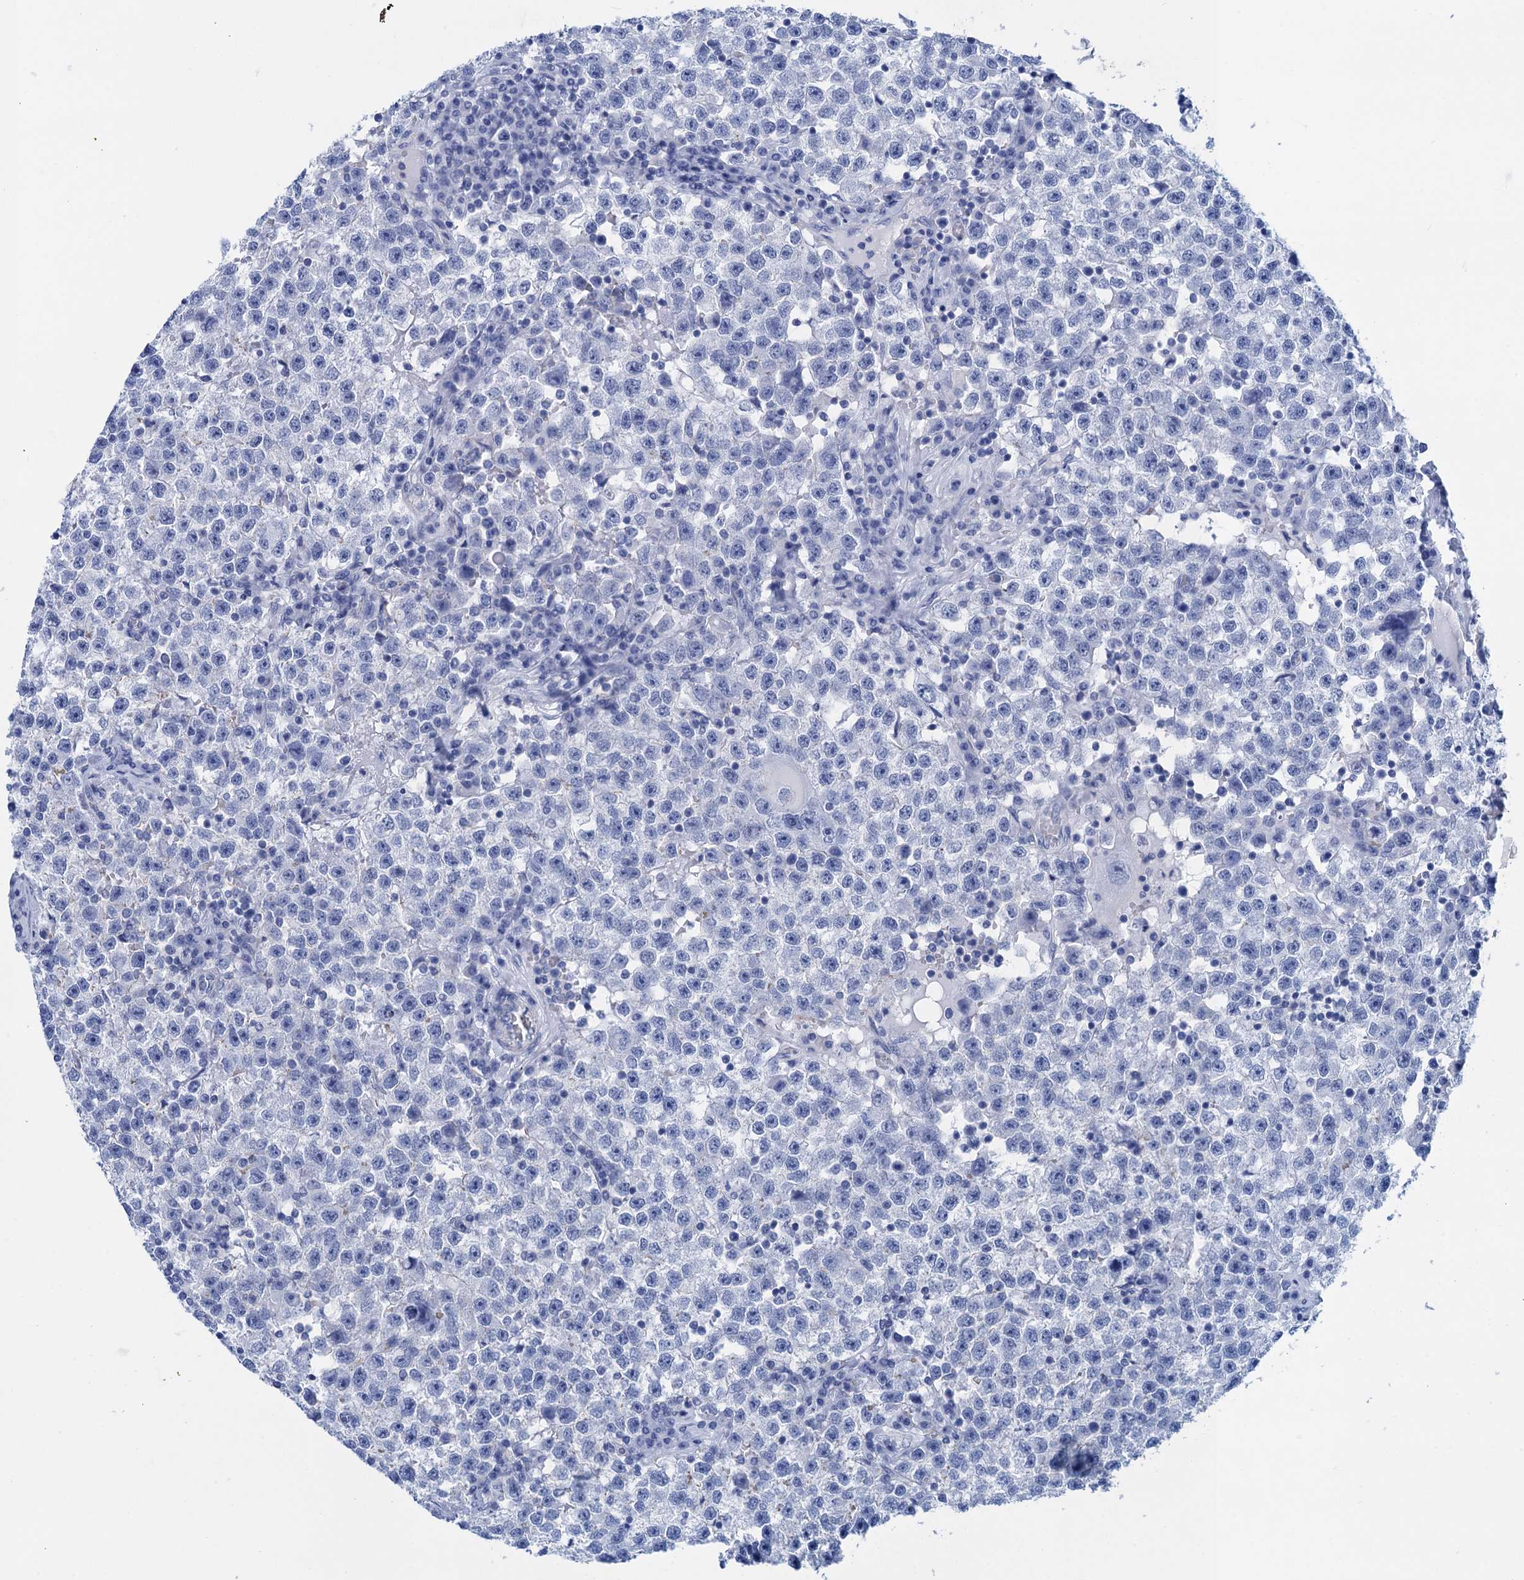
{"staining": {"intensity": "negative", "quantity": "none", "location": "none"}, "tissue": "testis cancer", "cell_type": "Tumor cells", "image_type": "cancer", "snomed": [{"axis": "morphology", "description": "Seminoma, NOS"}, {"axis": "topography", "description": "Testis"}], "caption": "Seminoma (testis) stained for a protein using IHC displays no positivity tumor cells.", "gene": "CALML5", "patient": {"sex": "male", "age": 22}}